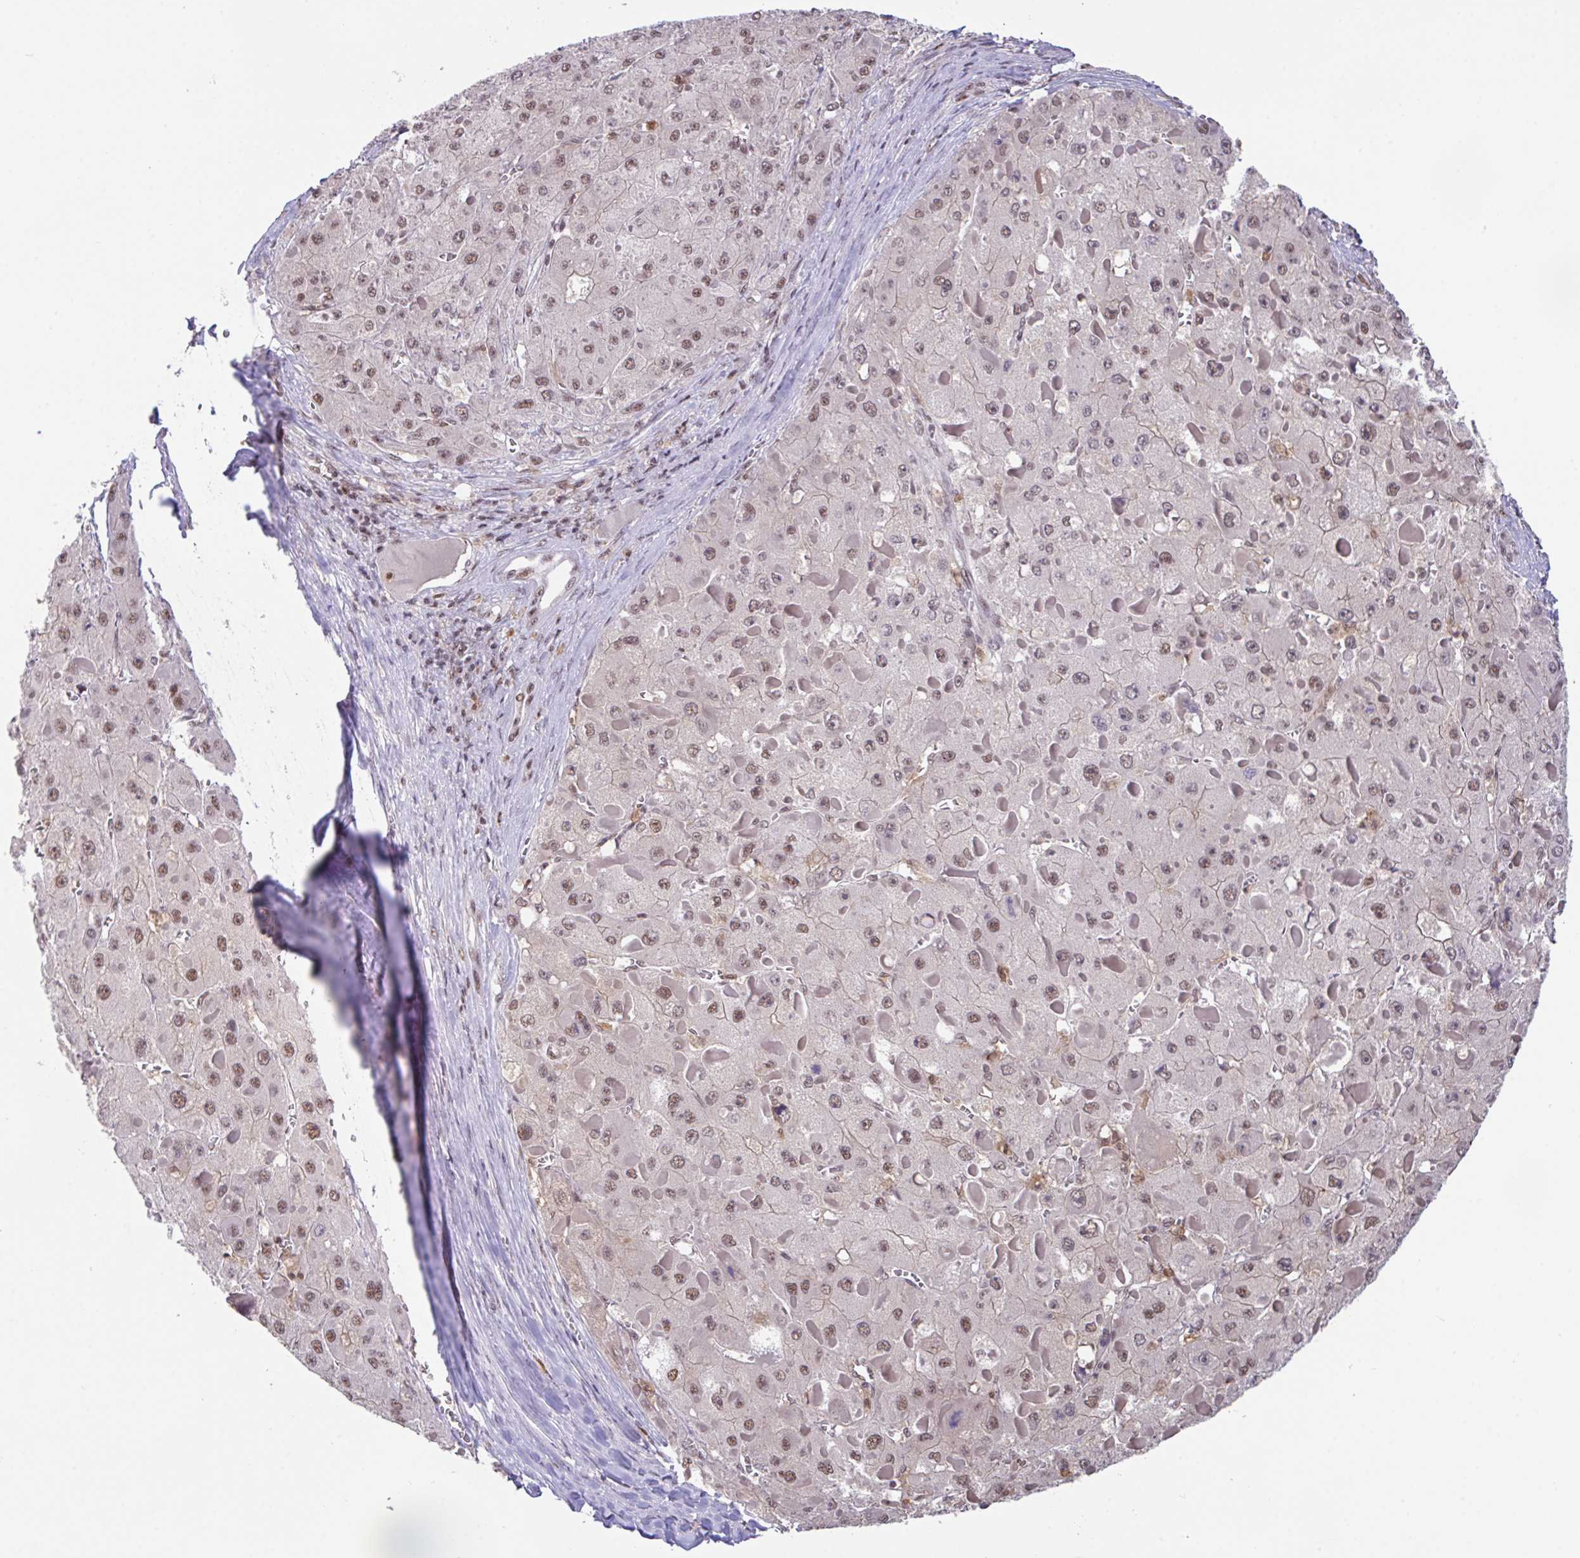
{"staining": {"intensity": "moderate", "quantity": ">75%", "location": "nuclear"}, "tissue": "liver cancer", "cell_type": "Tumor cells", "image_type": "cancer", "snomed": [{"axis": "morphology", "description": "Carcinoma, Hepatocellular, NOS"}, {"axis": "topography", "description": "Liver"}], "caption": "Immunohistochemistry (IHC) staining of liver cancer, which displays medium levels of moderate nuclear staining in approximately >75% of tumor cells indicating moderate nuclear protein positivity. The staining was performed using DAB (3,3'-diaminobenzidine) (brown) for protein detection and nuclei were counterstained in hematoxylin (blue).", "gene": "OR6K3", "patient": {"sex": "female", "age": 73}}